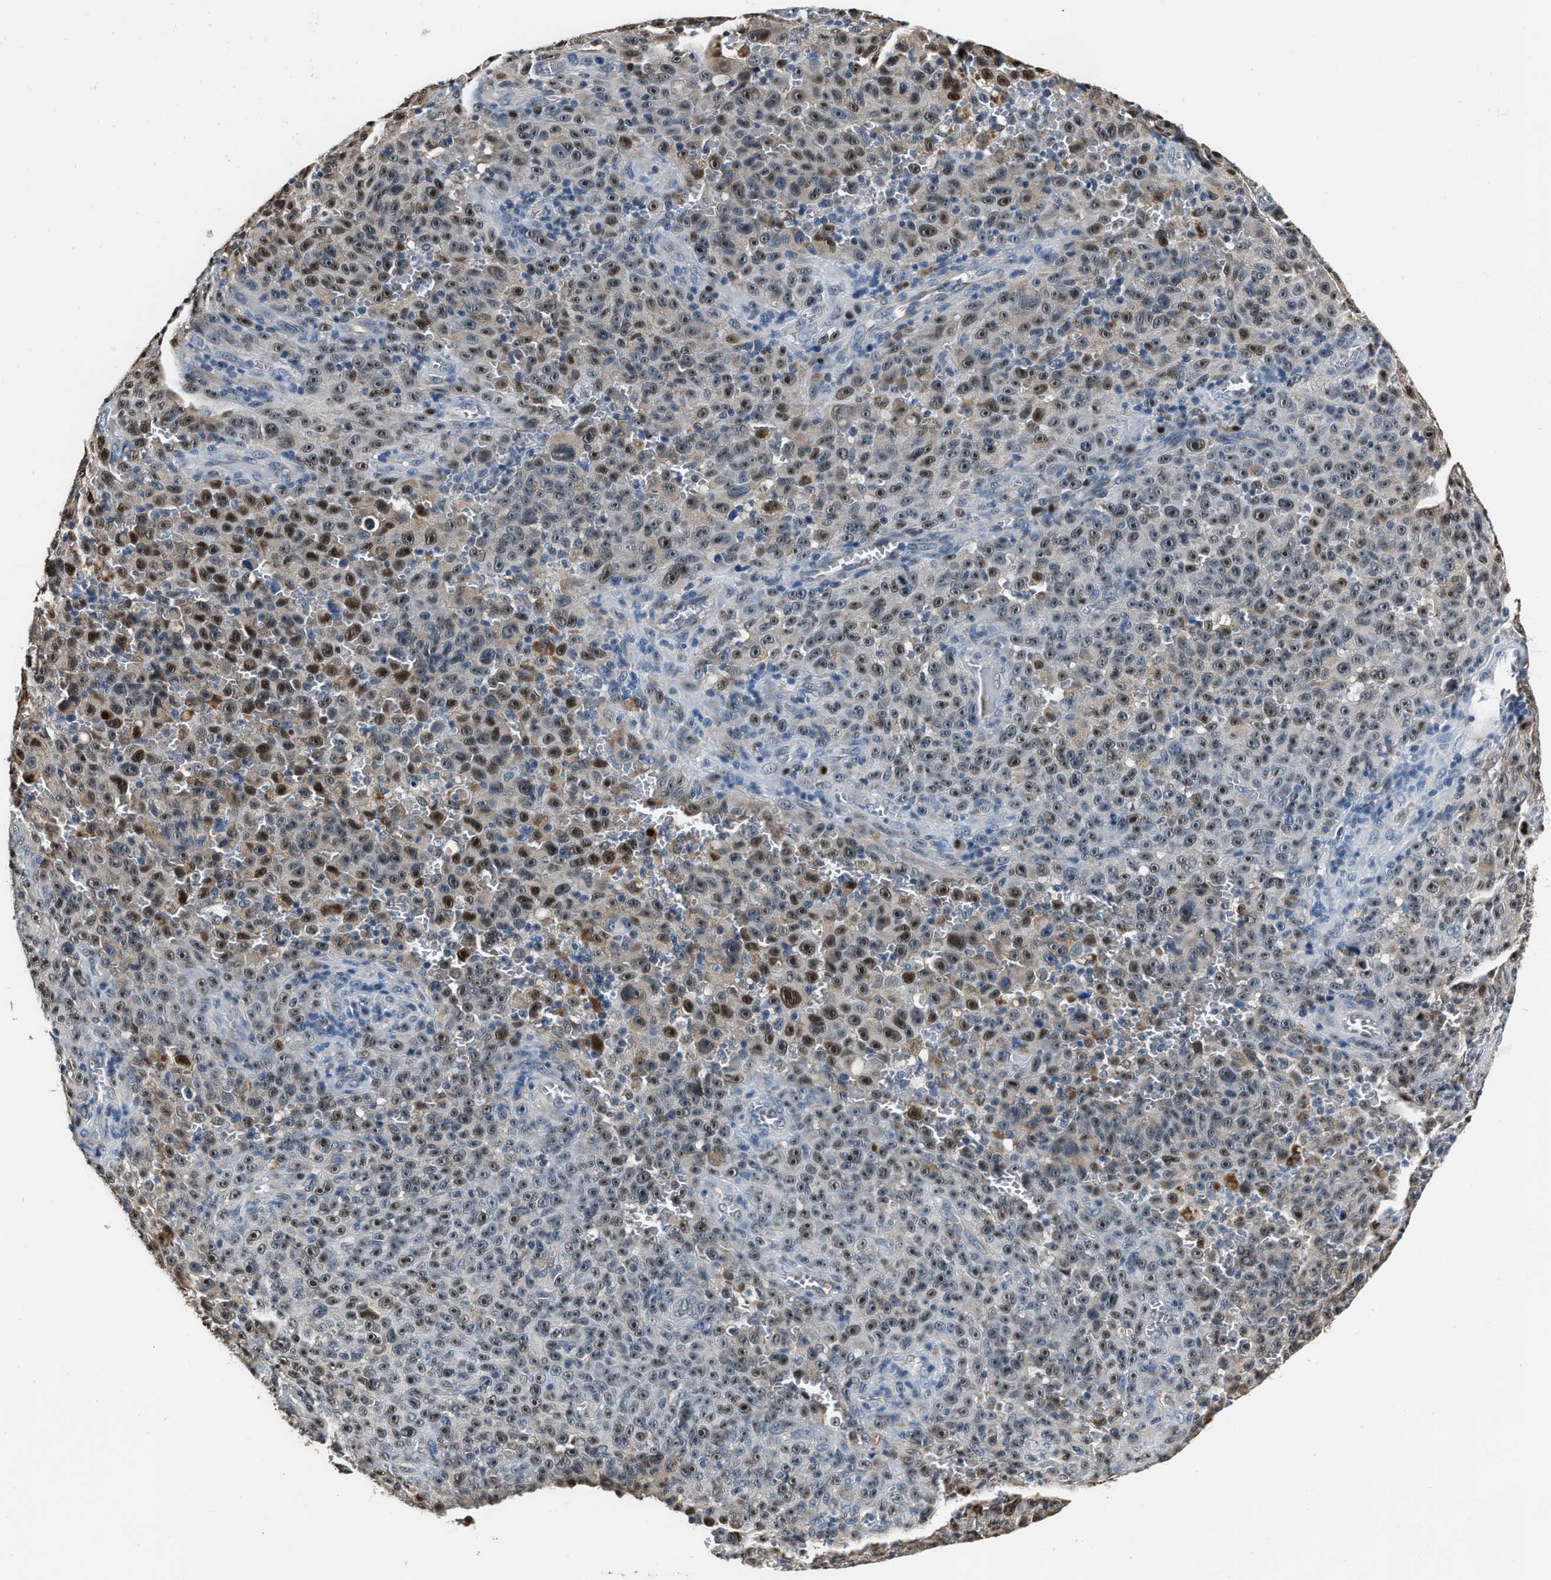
{"staining": {"intensity": "moderate", "quantity": "25%-75%", "location": "nuclear"}, "tissue": "melanoma", "cell_type": "Tumor cells", "image_type": "cancer", "snomed": [{"axis": "morphology", "description": "Malignant melanoma, NOS"}, {"axis": "topography", "description": "Skin"}], "caption": "Approximately 25%-75% of tumor cells in human melanoma demonstrate moderate nuclear protein expression as visualized by brown immunohistochemical staining.", "gene": "NSUN5", "patient": {"sex": "female", "age": 82}}